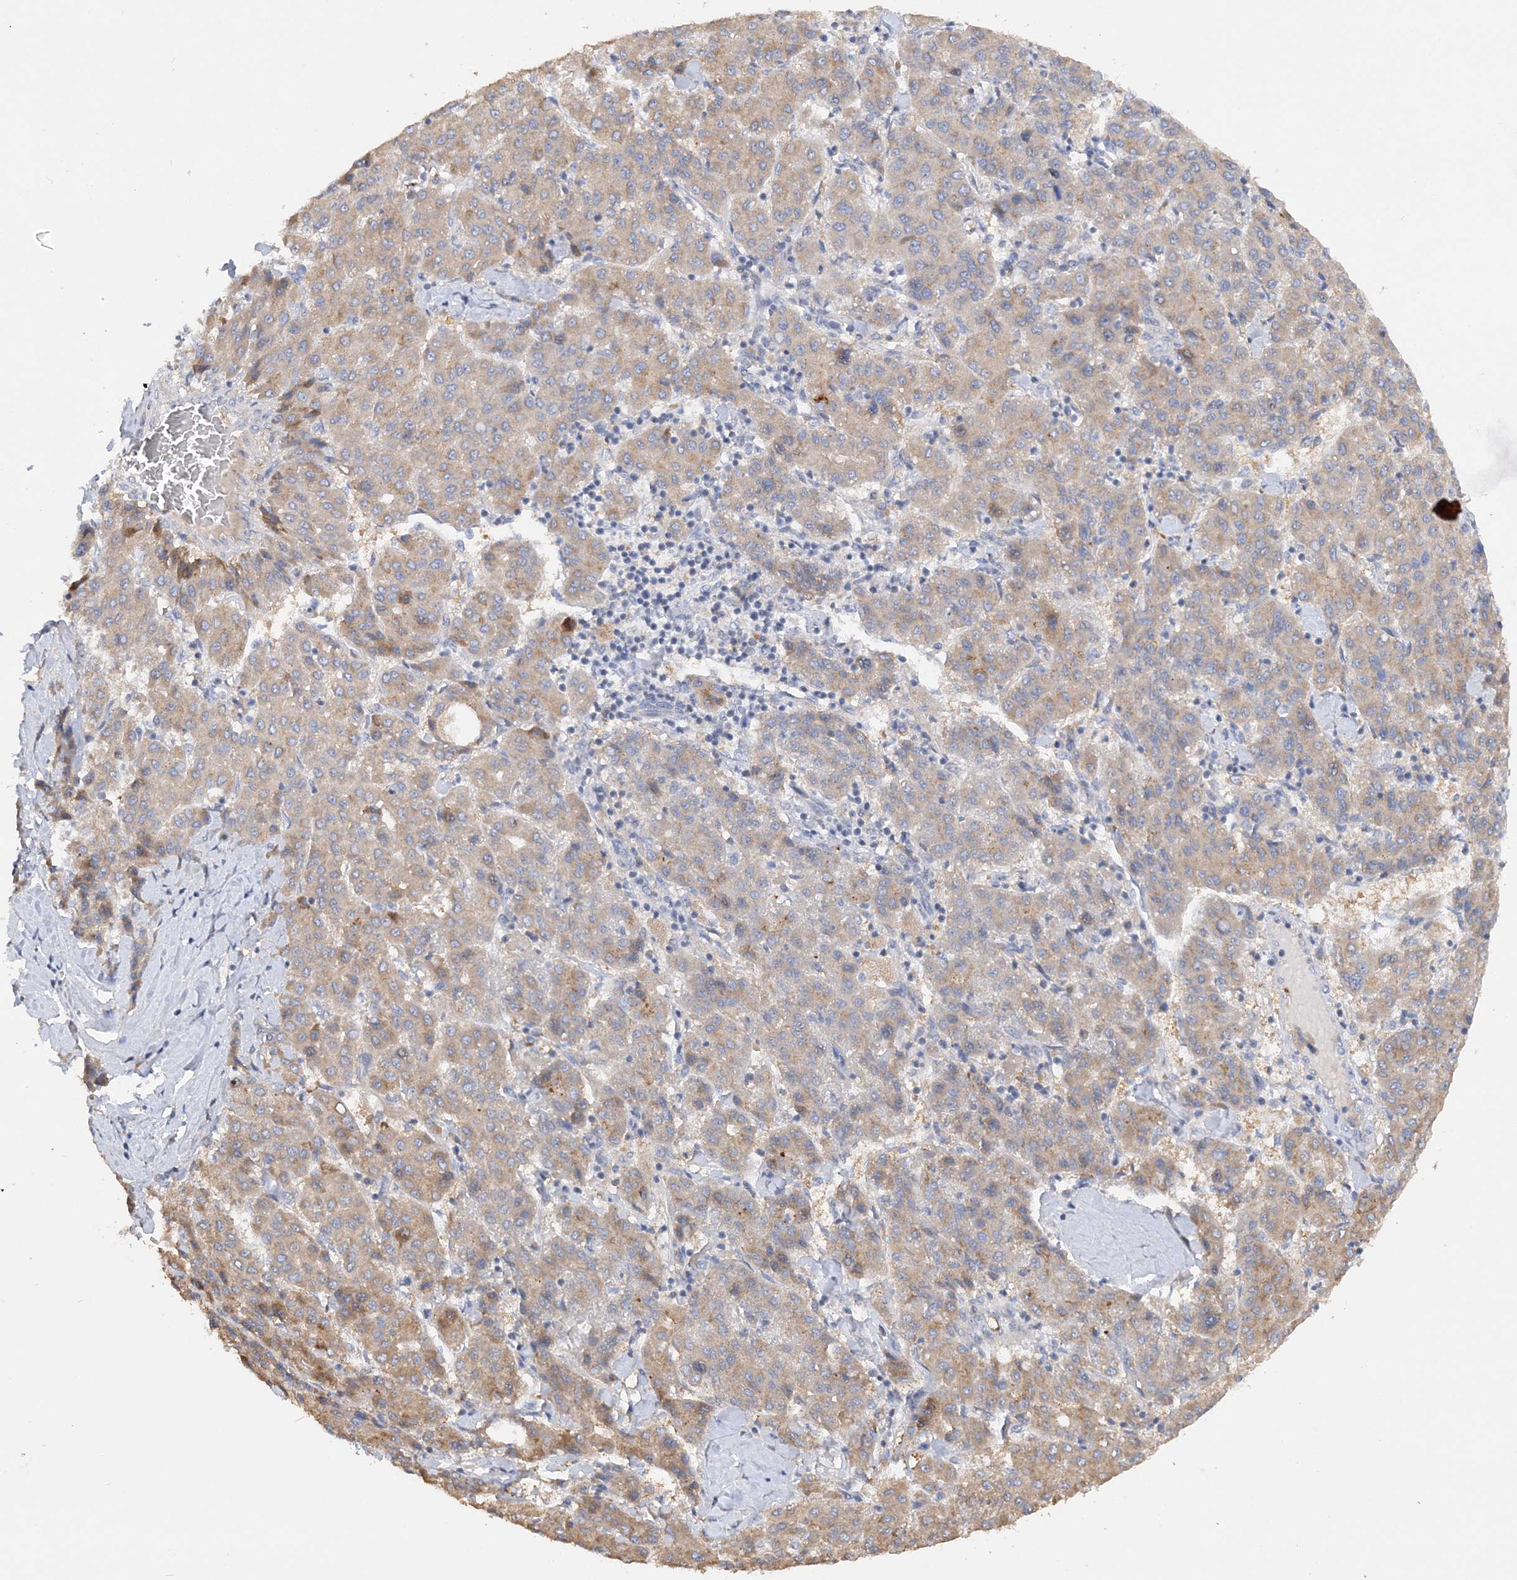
{"staining": {"intensity": "weak", "quantity": ">75%", "location": "cytoplasmic/membranous"}, "tissue": "liver cancer", "cell_type": "Tumor cells", "image_type": "cancer", "snomed": [{"axis": "morphology", "description": "Carcinoma, Hepatocellular, NOS"}, {"axis": "topography", "description": "Liver"}], "caption": "Immunohistochemistry (DAB) staining of liver cancer (hepatocellular carcinoma) exhibits weak cytoplasmic/membranous protein staining in approximately >75% of tumor cells.", "gene": "GRINA", "patient": {"sex": "male", "age": 65}}